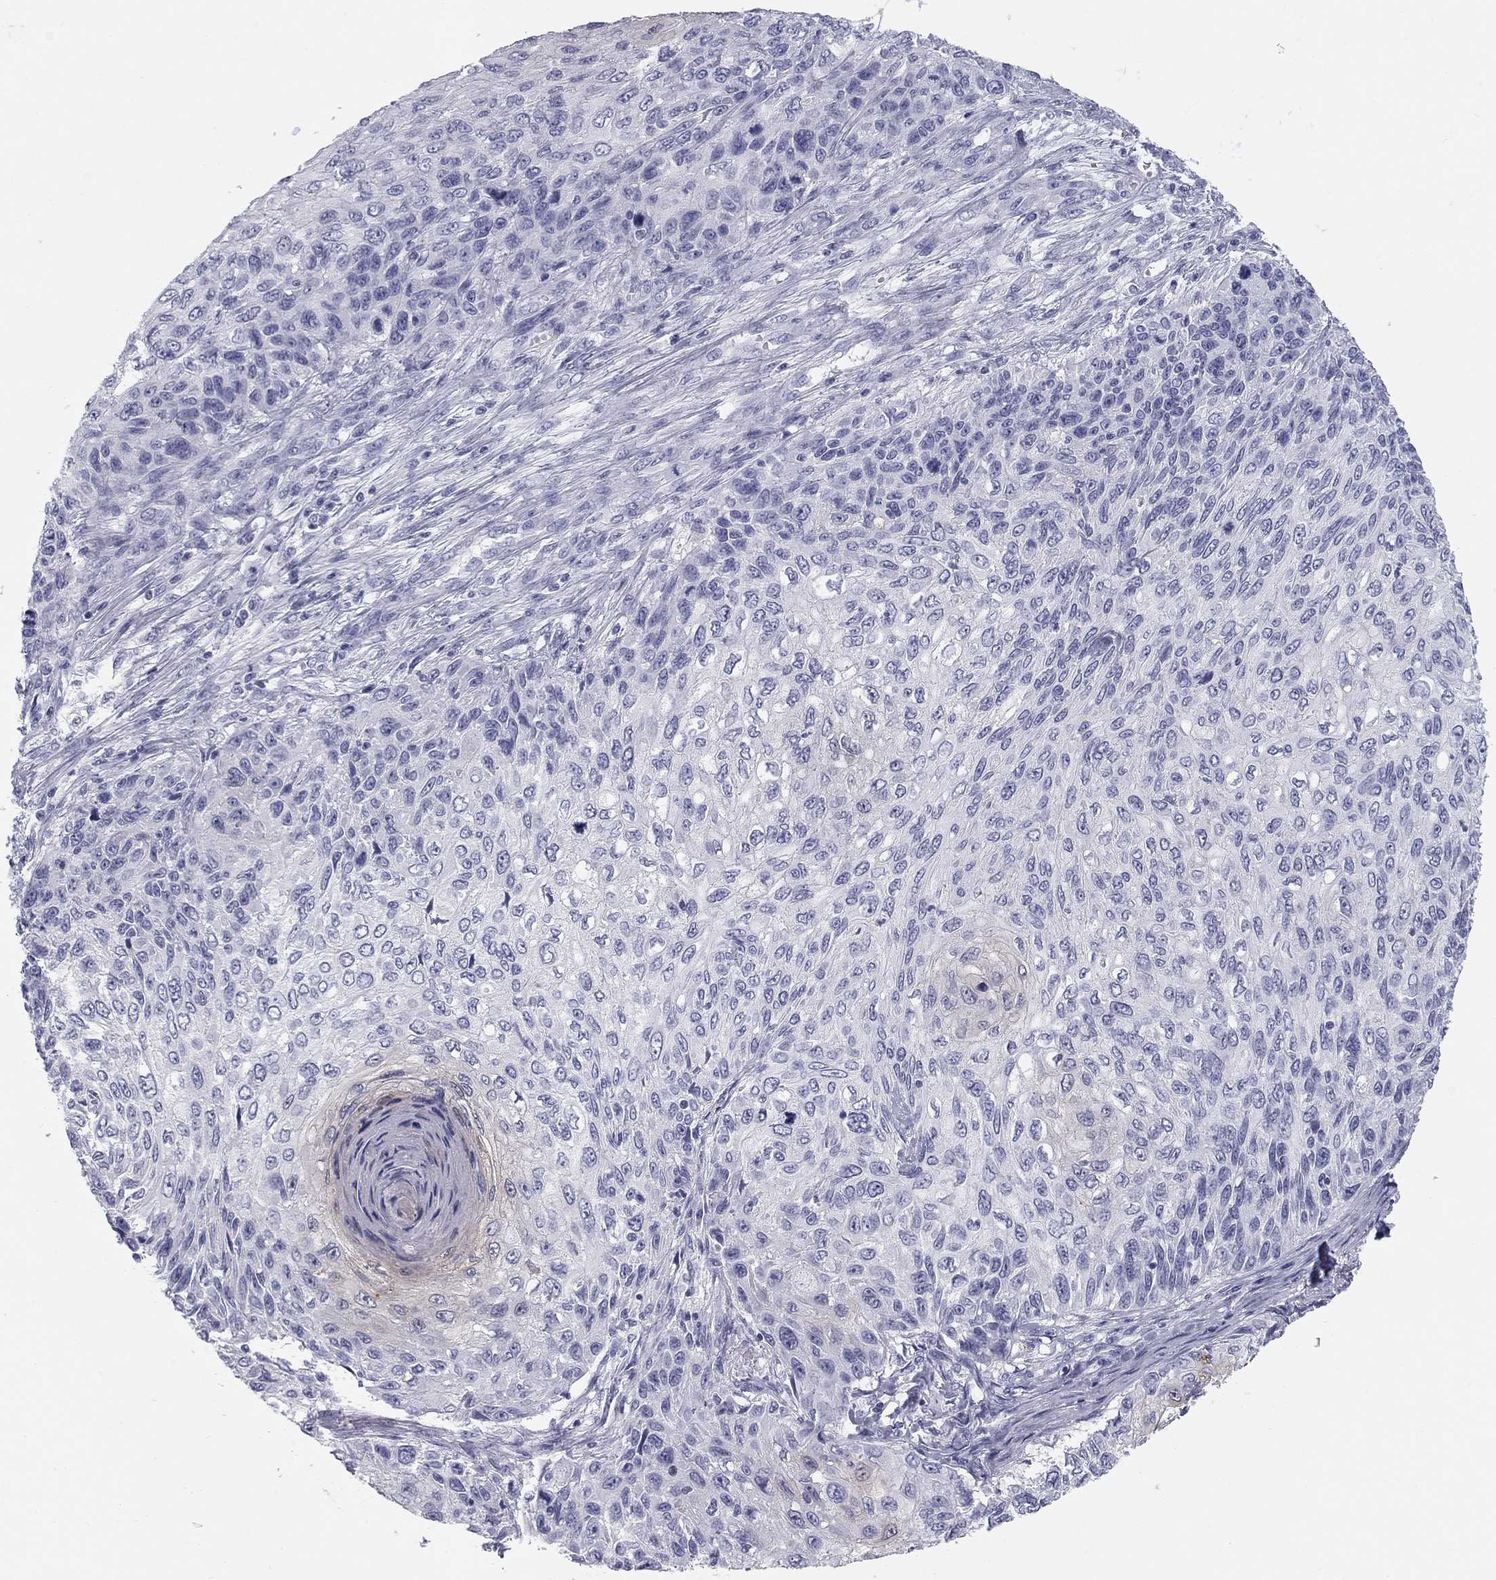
{"staining": {"intensity": "negative", "quantity": "none", "location": "none"}, "tissue": "skin cancer", "cell_type": "Tumor cells", "image_type": "cancer", "snomed": [{"axis": "morphology", "description": "Squamous cell carcinoma, NOS"}, {"axis": "topography", "description": "Skin"}], "caption": "Skin cancer (squamous cell carcinoma) stained for a protein using immunohistochemistry demonstrates no positivity tumor cells.", "gene": "SULT2B1", "patient": {"sex": "male", "age": 92}}